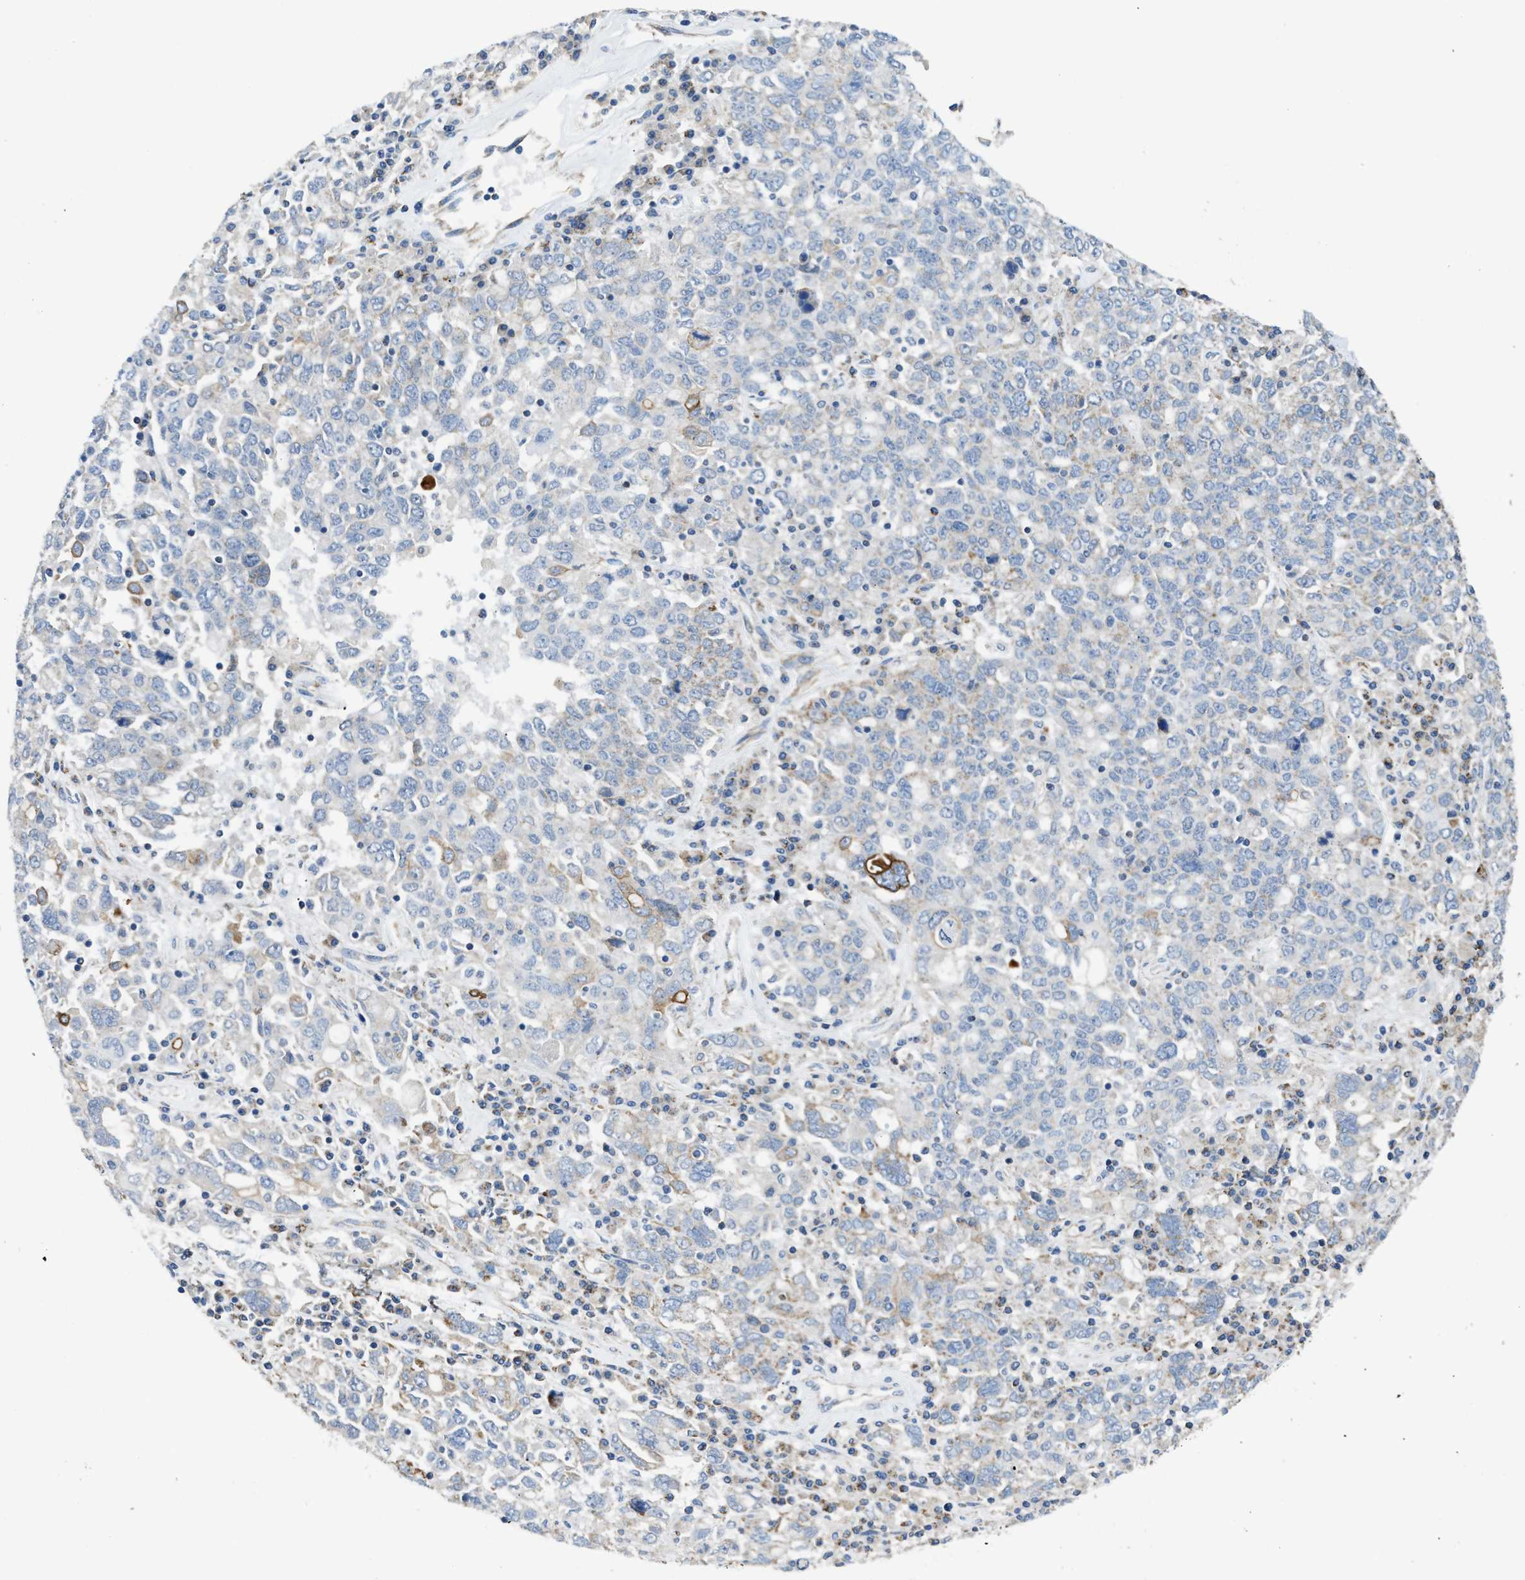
{"staining": {"intensity": "negative", "quantity": "none", "location": "none"}, "tissue": "ovarian cancer", "cell_type": "Tumor cells", "image_type": "cancer", "snomed": [{"axis": "morphology", "description": "Carcinoma, endometroid"}, {"axis": "topography", "description": "Ovary"}], "caption": "IHC of endometroid carcinoma (ovarian) shows no expression in tumor cells.", "gene": "GOT2", "patient": {"sex": "female", "age": 62}}